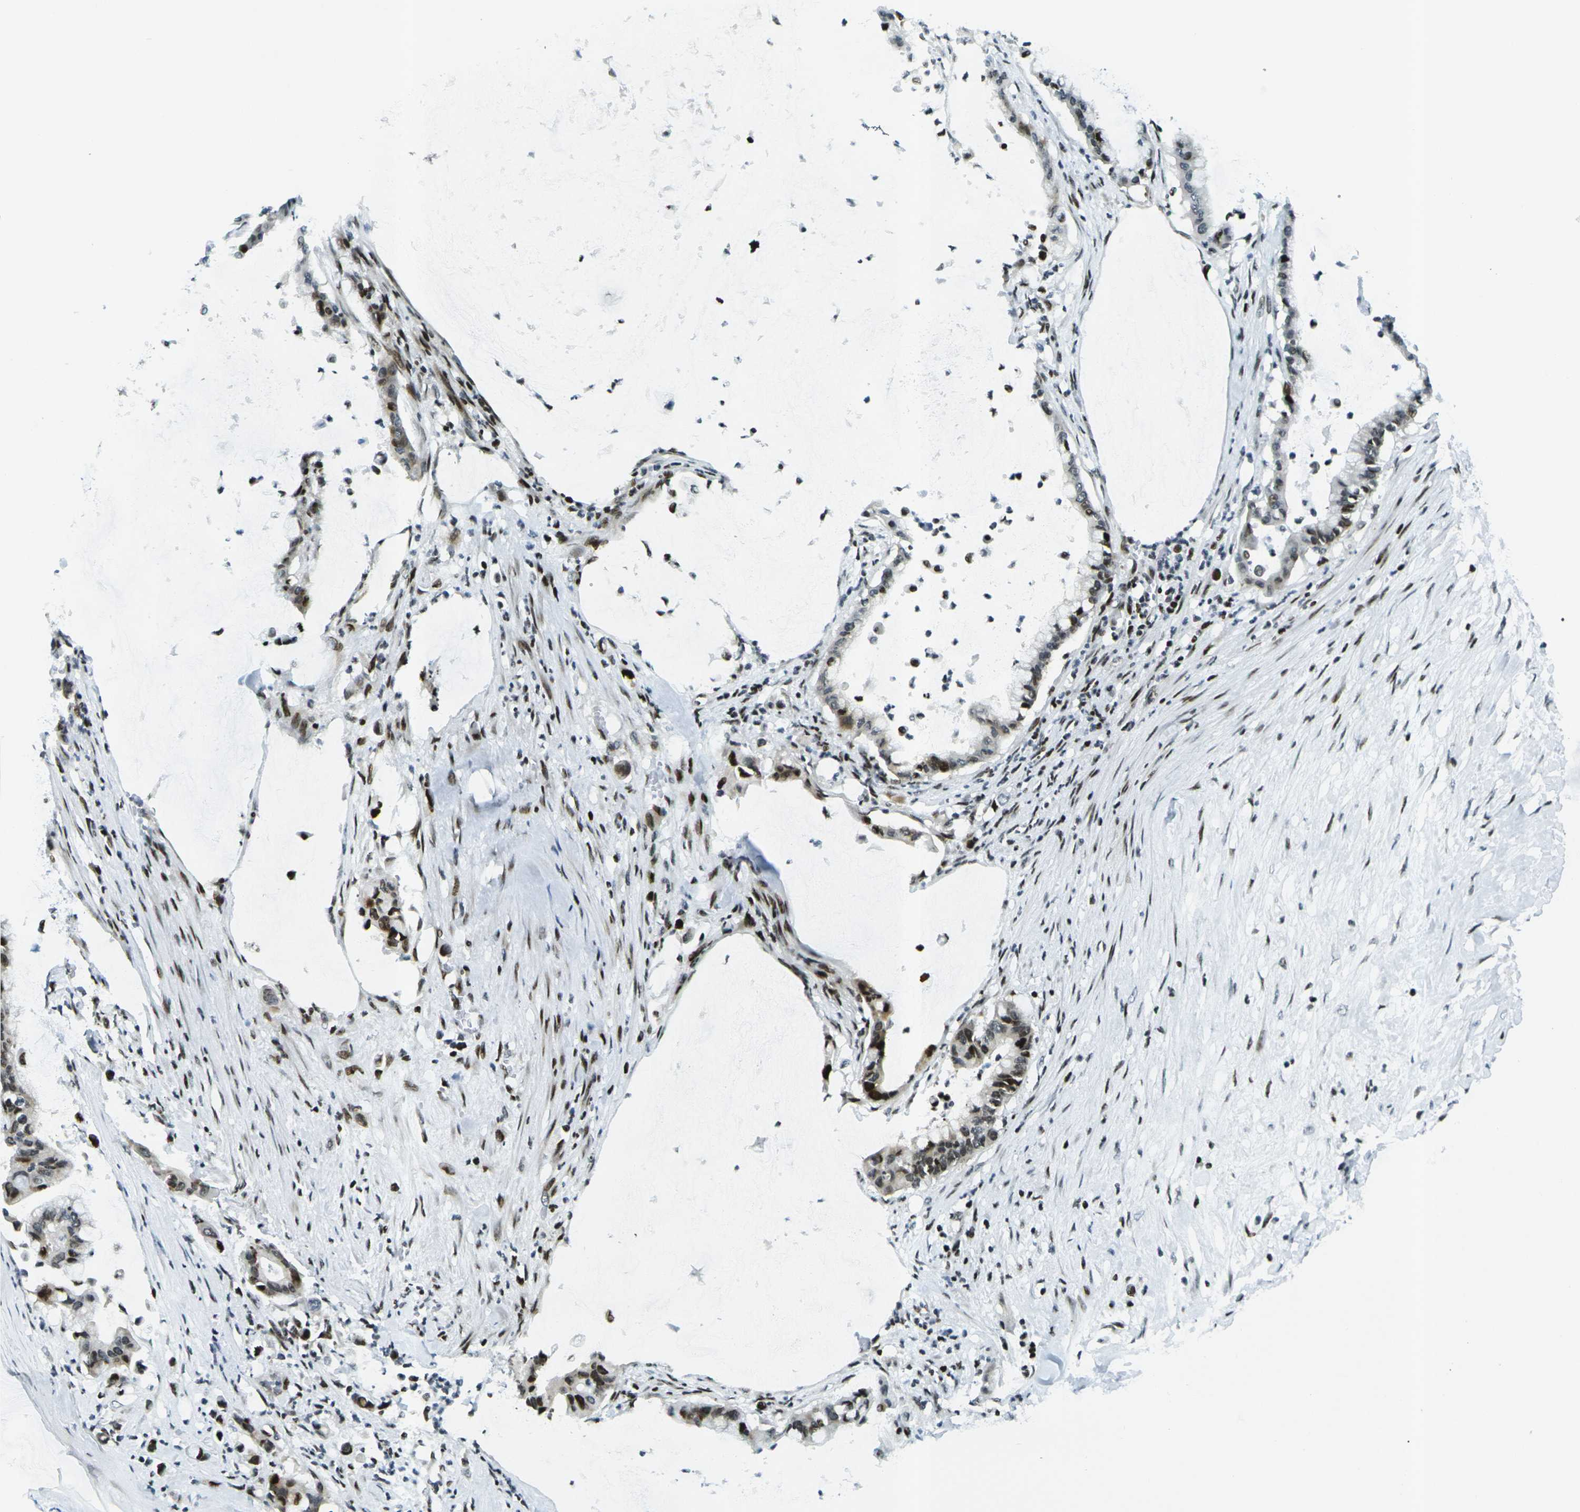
{"staining": {"intensity": "moderate", "quantity": "25%-75%", "location": "cytoplasmic/membranous,nuclear"}, "tissue": "pancreatic cancer", "cell_type": "Tumor cells", "image_type": "cancer", "snomed": [{"axis": "morphology", "description": "Adenocarcinoma, NOS"}, {"axis": "topography", "description": "Pancreas"}], "caption": "IHC micrograph of neoplastic tissue: human pancreatic cancer (adenocarcinoma) stained using IHC displays medium levels of moderate protein expression localized specifically in the cytoplasmic/membranous and nuclear of tumor cells, appearing as a cytoplasmic/membranous and nuclear brown color.", "gene": "H3-3A", "patient": {"sex": "male", "age": 41}}